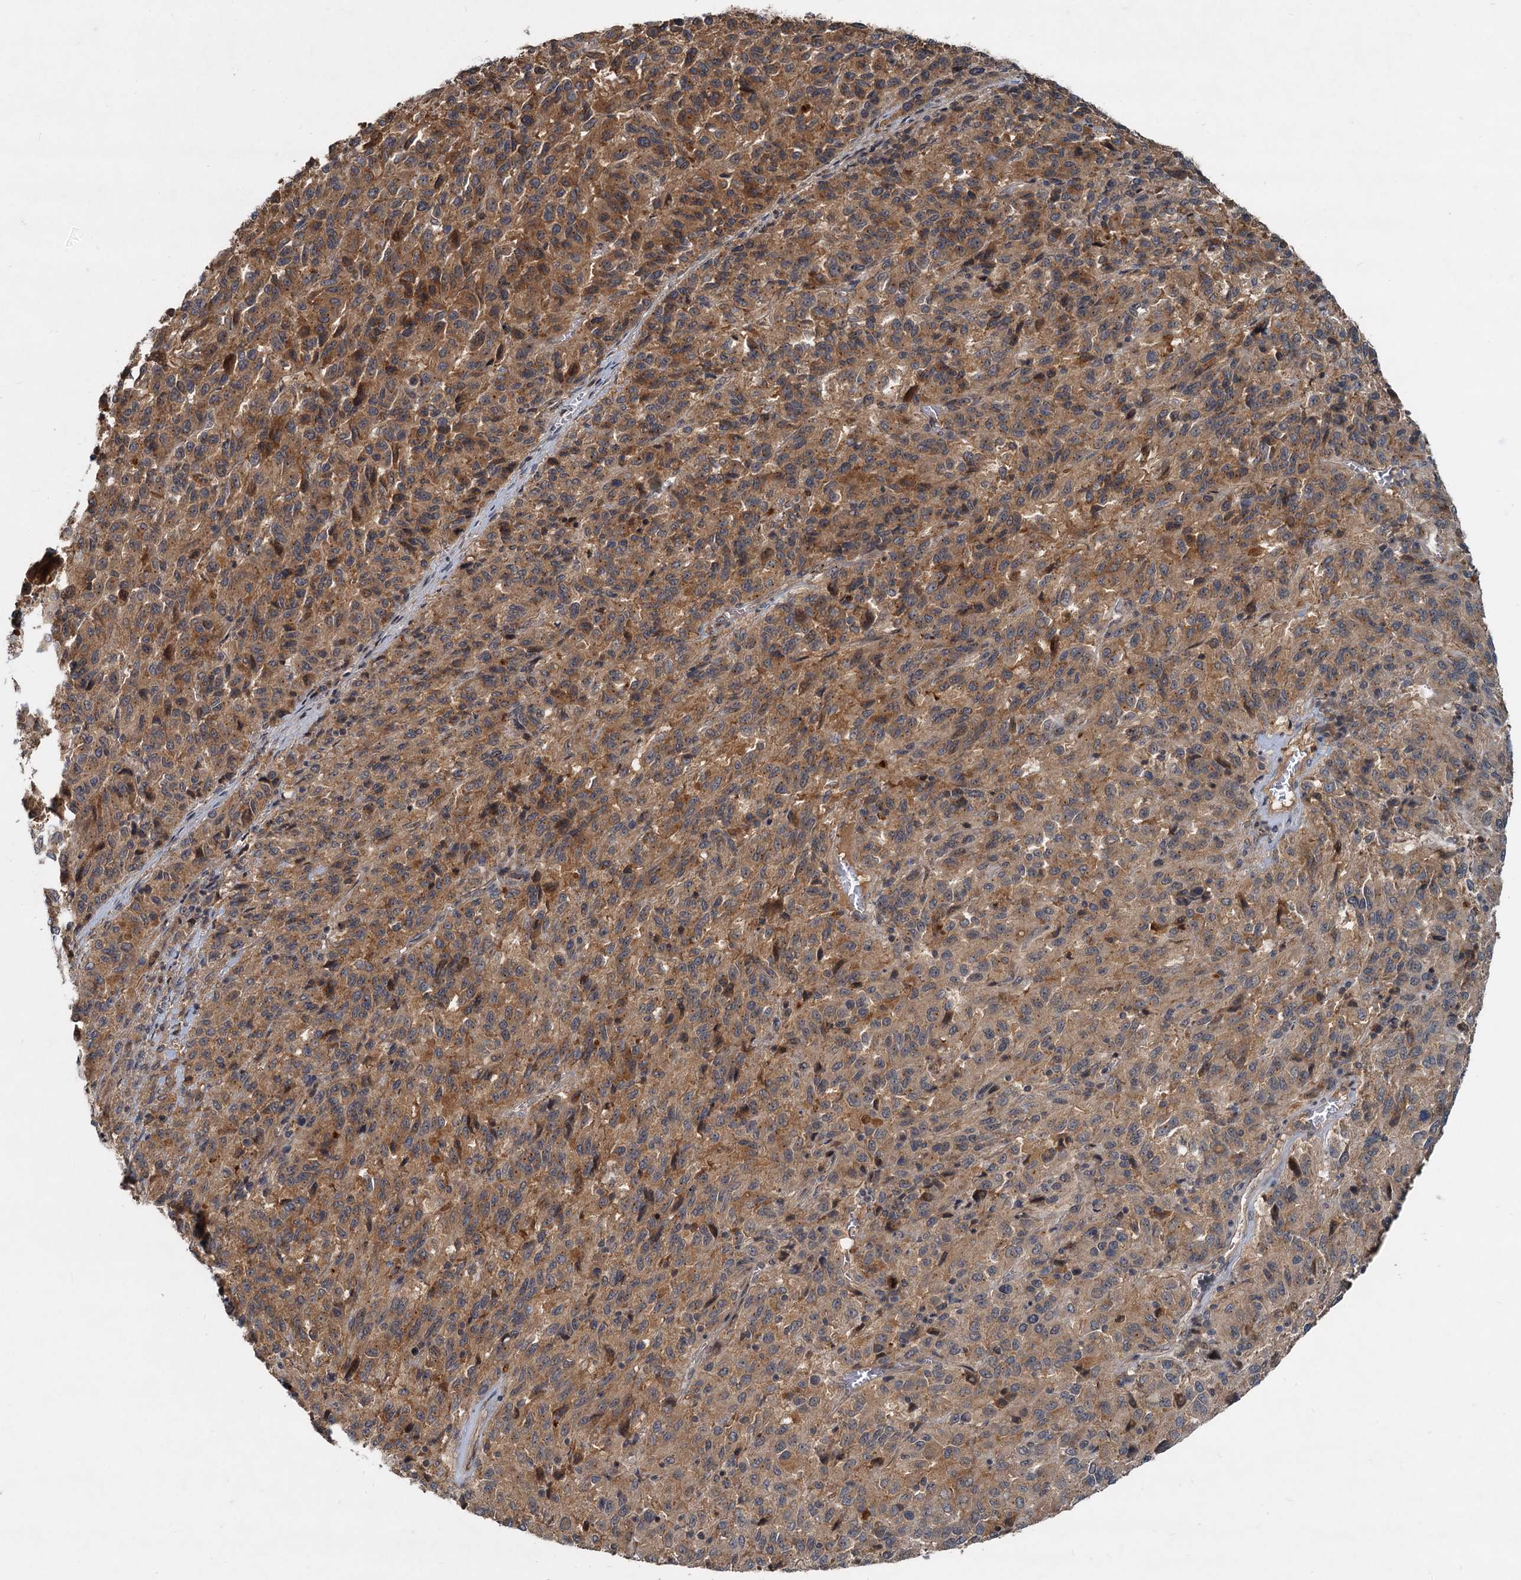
{"staining": {"intensity": "moderate", "quantity": ">75%", "location": "cytoplasmic/membranous"}, "tissue": "melanoma", "cell_type": "Tumor cells", "image_type": "cancer", "snomed": [{"axis": "morphology", "description": "Malignant melanoma, Metastatic site"}, {"axis": "topography", "description": "Lung"}], "caption": "The photomicrograph shows immunohistochemical staining of melanoma. There is moderate cytoplasmic/membranous staining is present in approximately >75% of tumor cells.", "gene": "CEP68", "patient": {"sex": "male", "age": 64}}